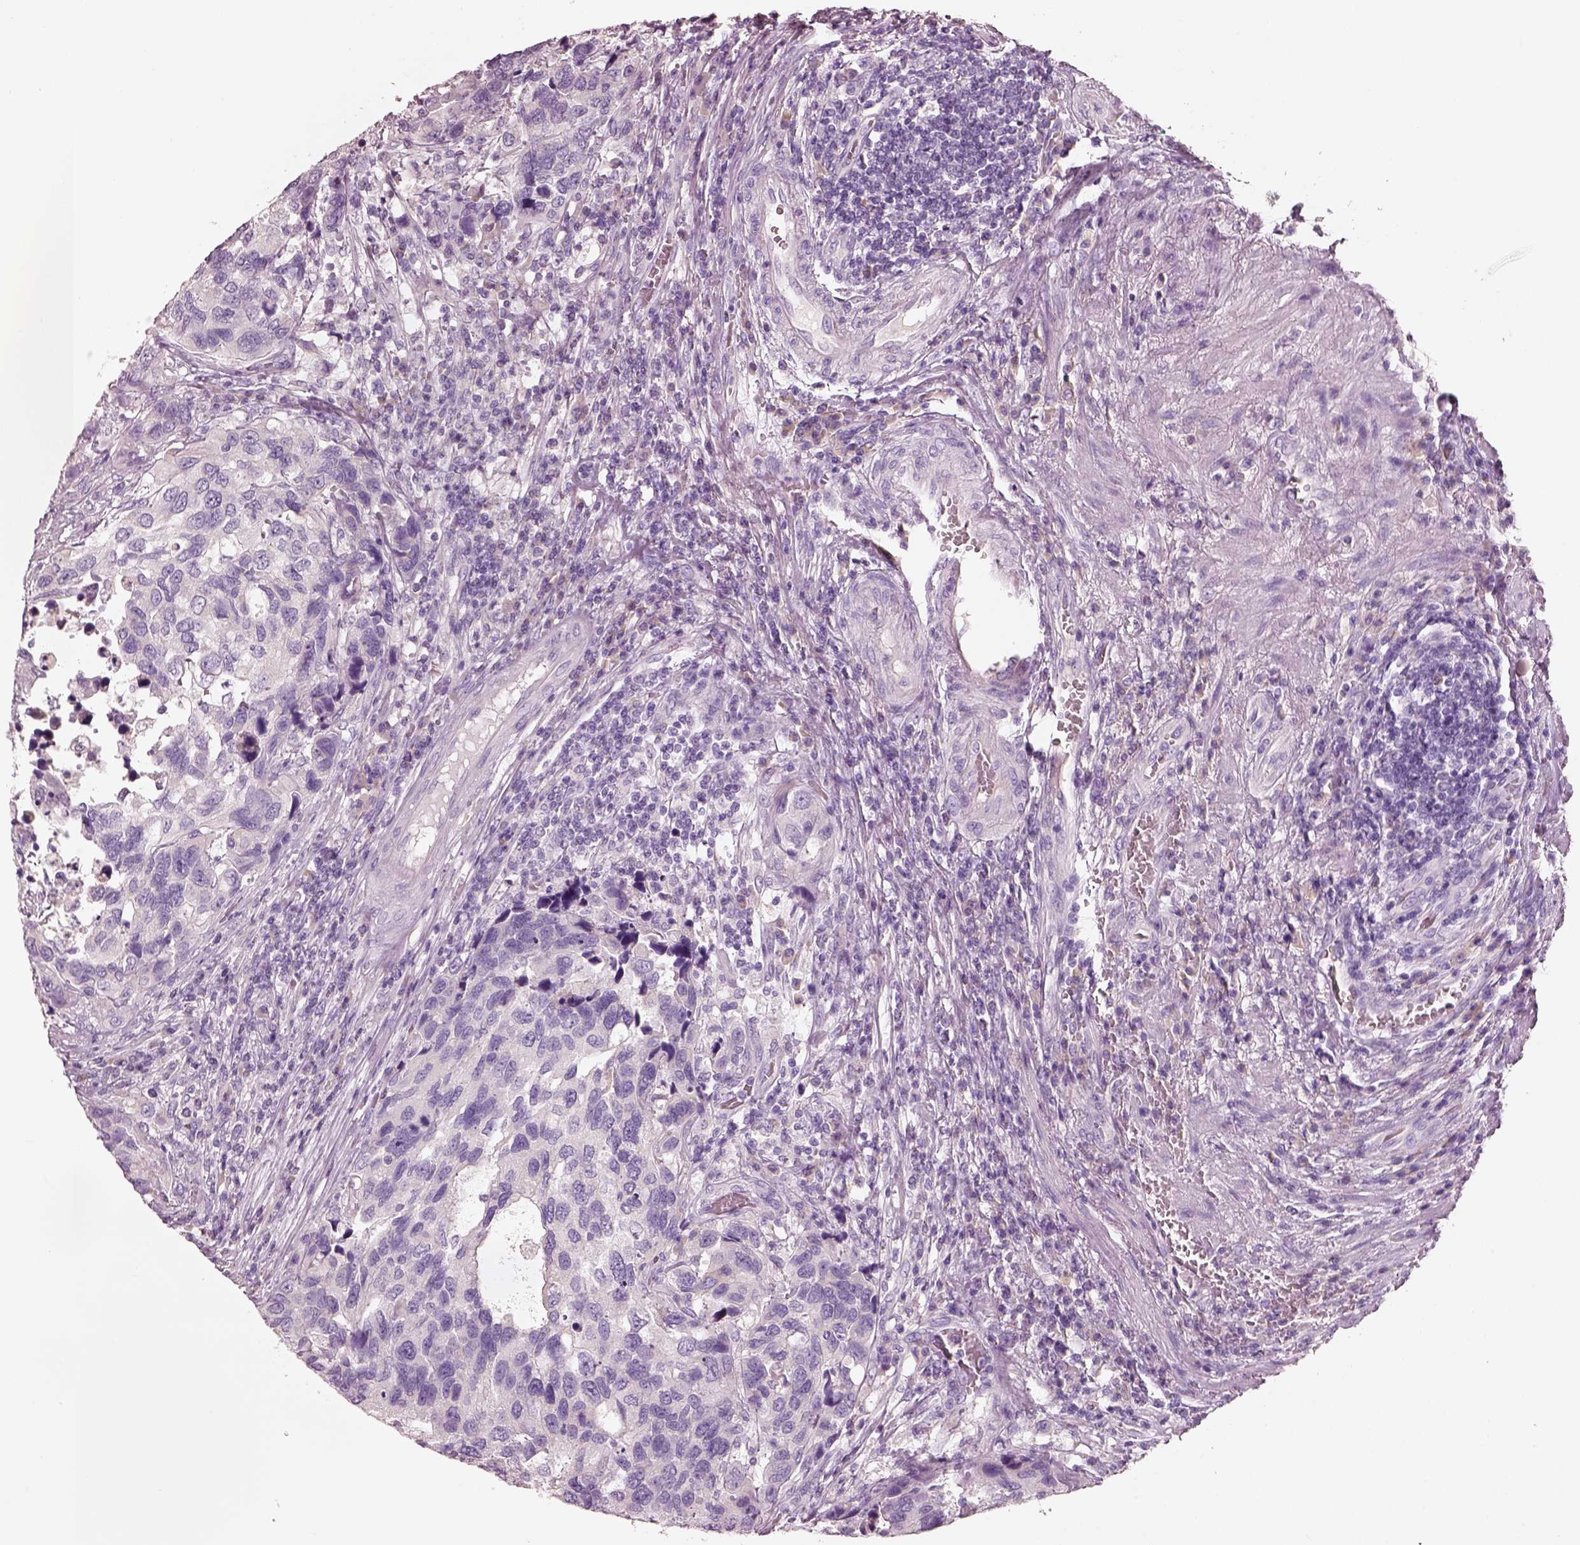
{"staining": {"intensity": "negative", "quantity": "none", "location": "none"}, "tissue": "urothelial cancer", "cell_type": "Tumor cells", "image_type": "cancer", "snomed": [{"axis": "morphology", "description": "Urothelial carcinoma, High grade"}, {"axis": "topography", "description": "Urinary bladder"}], "caption": "IHC histopathology image of human high-grade urothelial carcinoma stained for a protein (brown), which reveals no positivity in tumor cells.", "gene": "PNOC", "patient": {"sex": "male", "age": 60}}